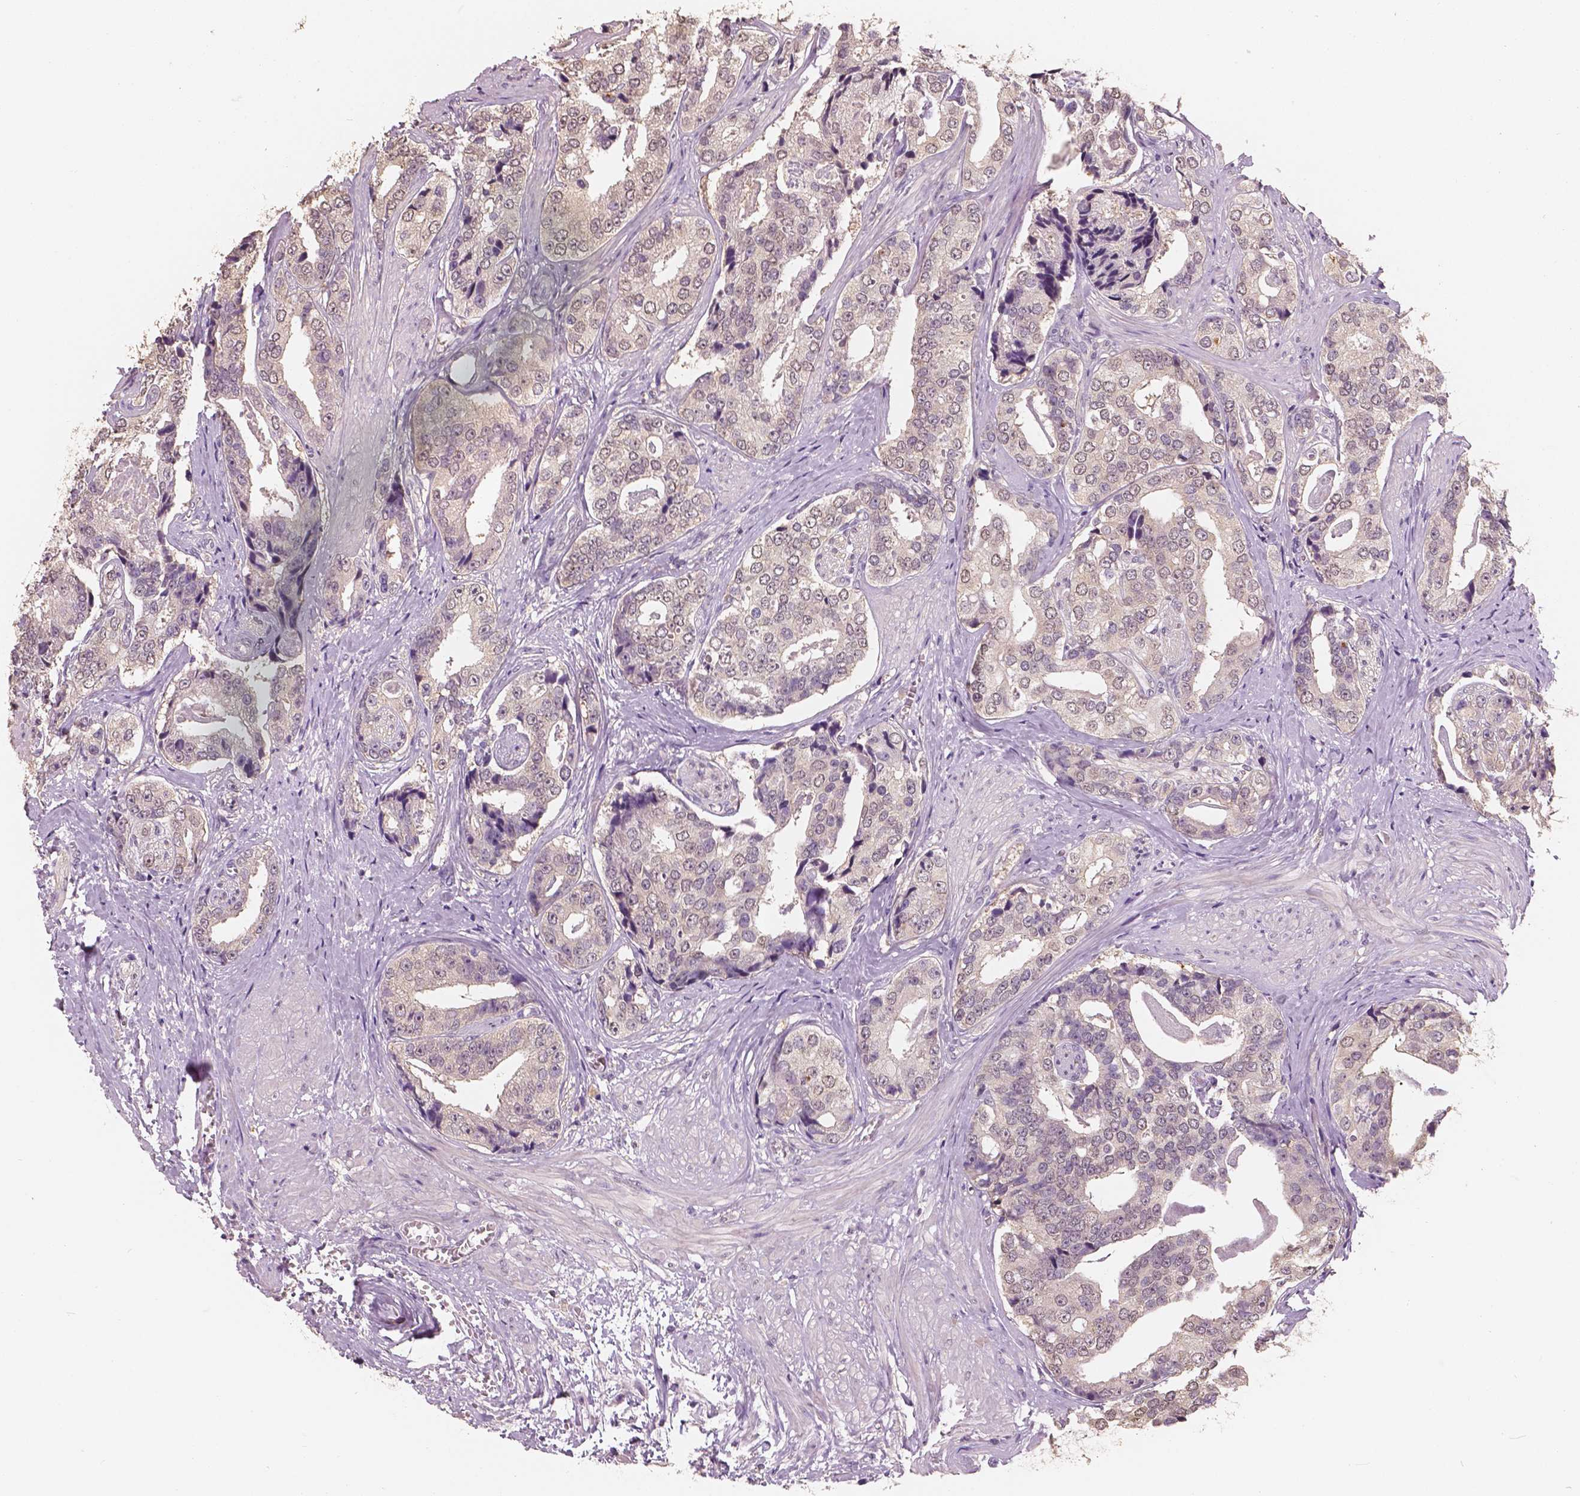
{"staining": {"intensity": "weak", "quantity": "<25%", "location": "nuclear"}, "tissue": "prostate cancer", "cell_type": "Tumor cells", "image_type": "cancer", "snomed": [{"axis": "morphology", "description": "Adenocarcinoma, High grade"}, {"axis": "topography", "description": "Prostate"}], "caption": "There is no significant staining in tumor cells of prostate adenocarcinoma (high-grade). The staining was performed using DAB (3,3'-diaminobenzidine) to visualize the protein expression in brown, while the nuclei were stained in blue with hematoxylin (Magnification: 20x).", "gene": "SAT2", "patient": {"sex": "male", "age": 71}}